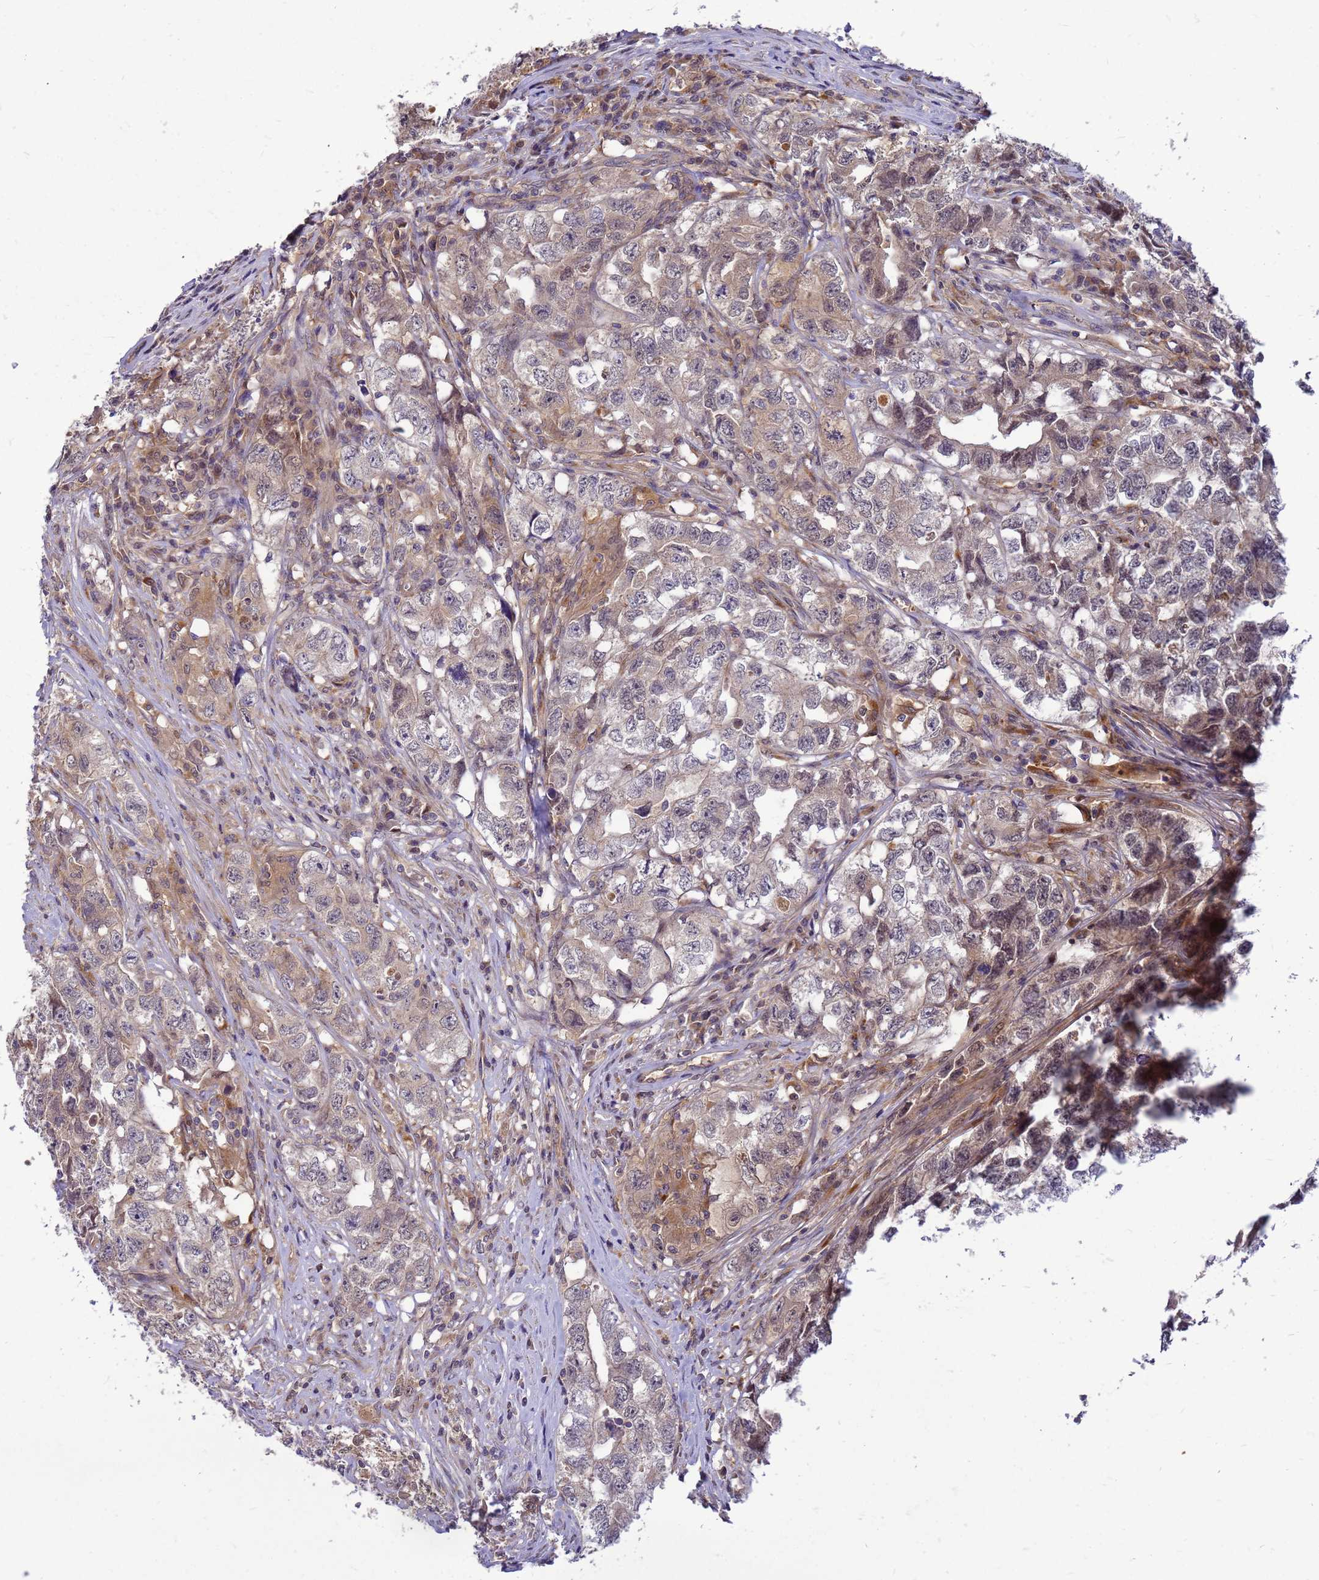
{"staining": {"intensity": "moderate", "quantity": "25%-75%", "location": "cytoplasmic/membranous"}, "tissue": "testis cancer", "cell_type": "Tumor cells", "image_type": "cancer", "snomed": [{"axis": "morphology", "description": "Seminoma, NOS"}, {"axis": "morphology", "description": "Carcinoma, Embryonal, NOS"}, {"axis": "topography", "description": "Testis"}], "caption": "Protein expression analysis of testis cancer (seminoma) reveals moderate cytoplasmic/membranous staining in approximately 25%-75% of tumor cells.", "gene": "ENOPH1", "patient": {"sex": "male", "age": 43}}